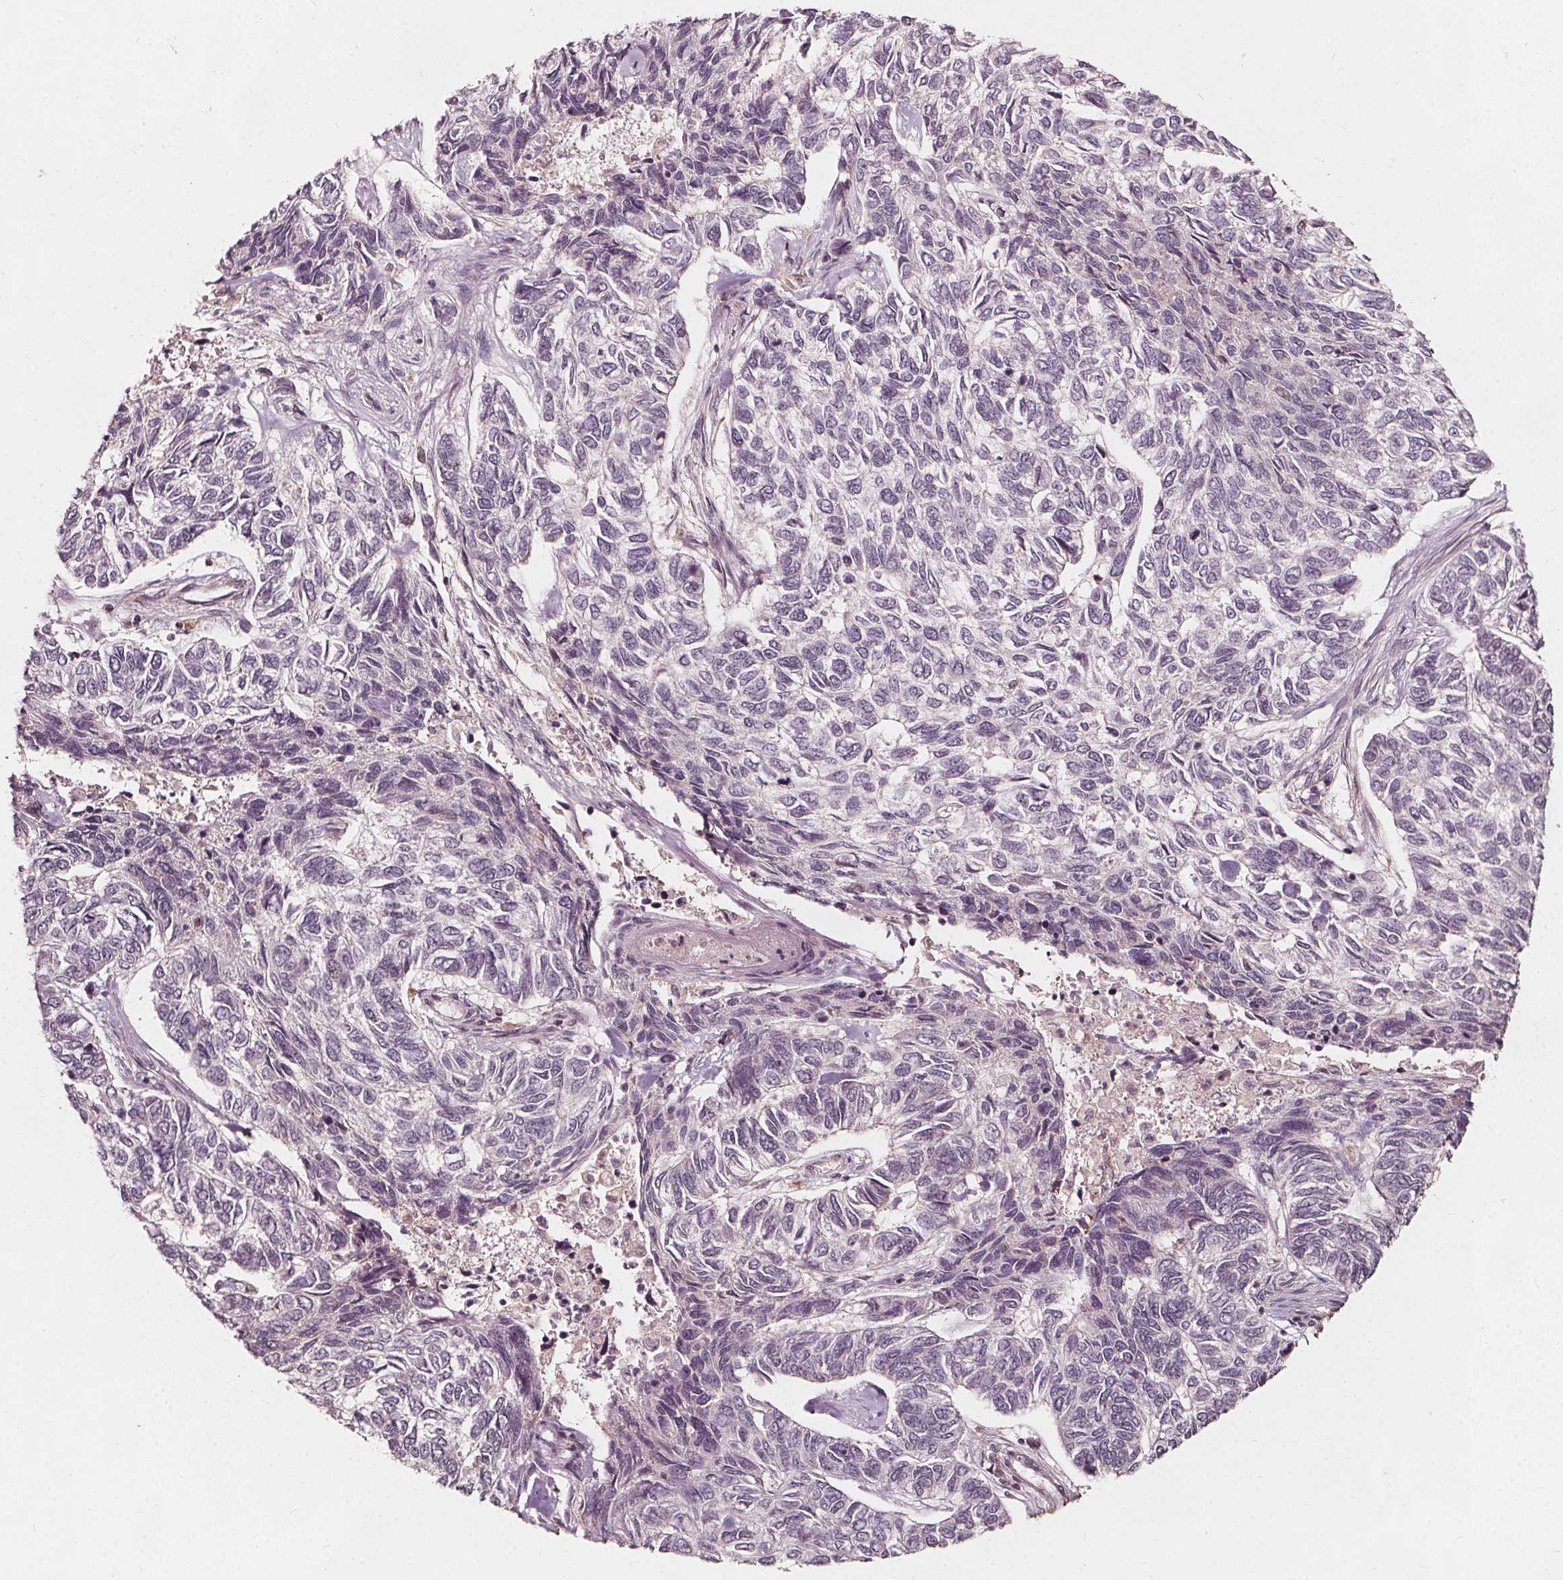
{"staining": {"intensity": "negative", "quantity": "none", "location": "none"}, "tissue": "skin cancer", "cell_type": "Tumor cells", "image_type": "cancer", "snomed": [{"axis": "morphology", "description": "Basal cell carcinoma"}, {"axis": "topography", "description": "Skin"}], "caption": "DAB immunohistochemical staining of human skin basal cell carcinoma displays no significant positivity in tumor cells.", "gene": "AIP", "patient": {"sex": "female", "age": 65}}